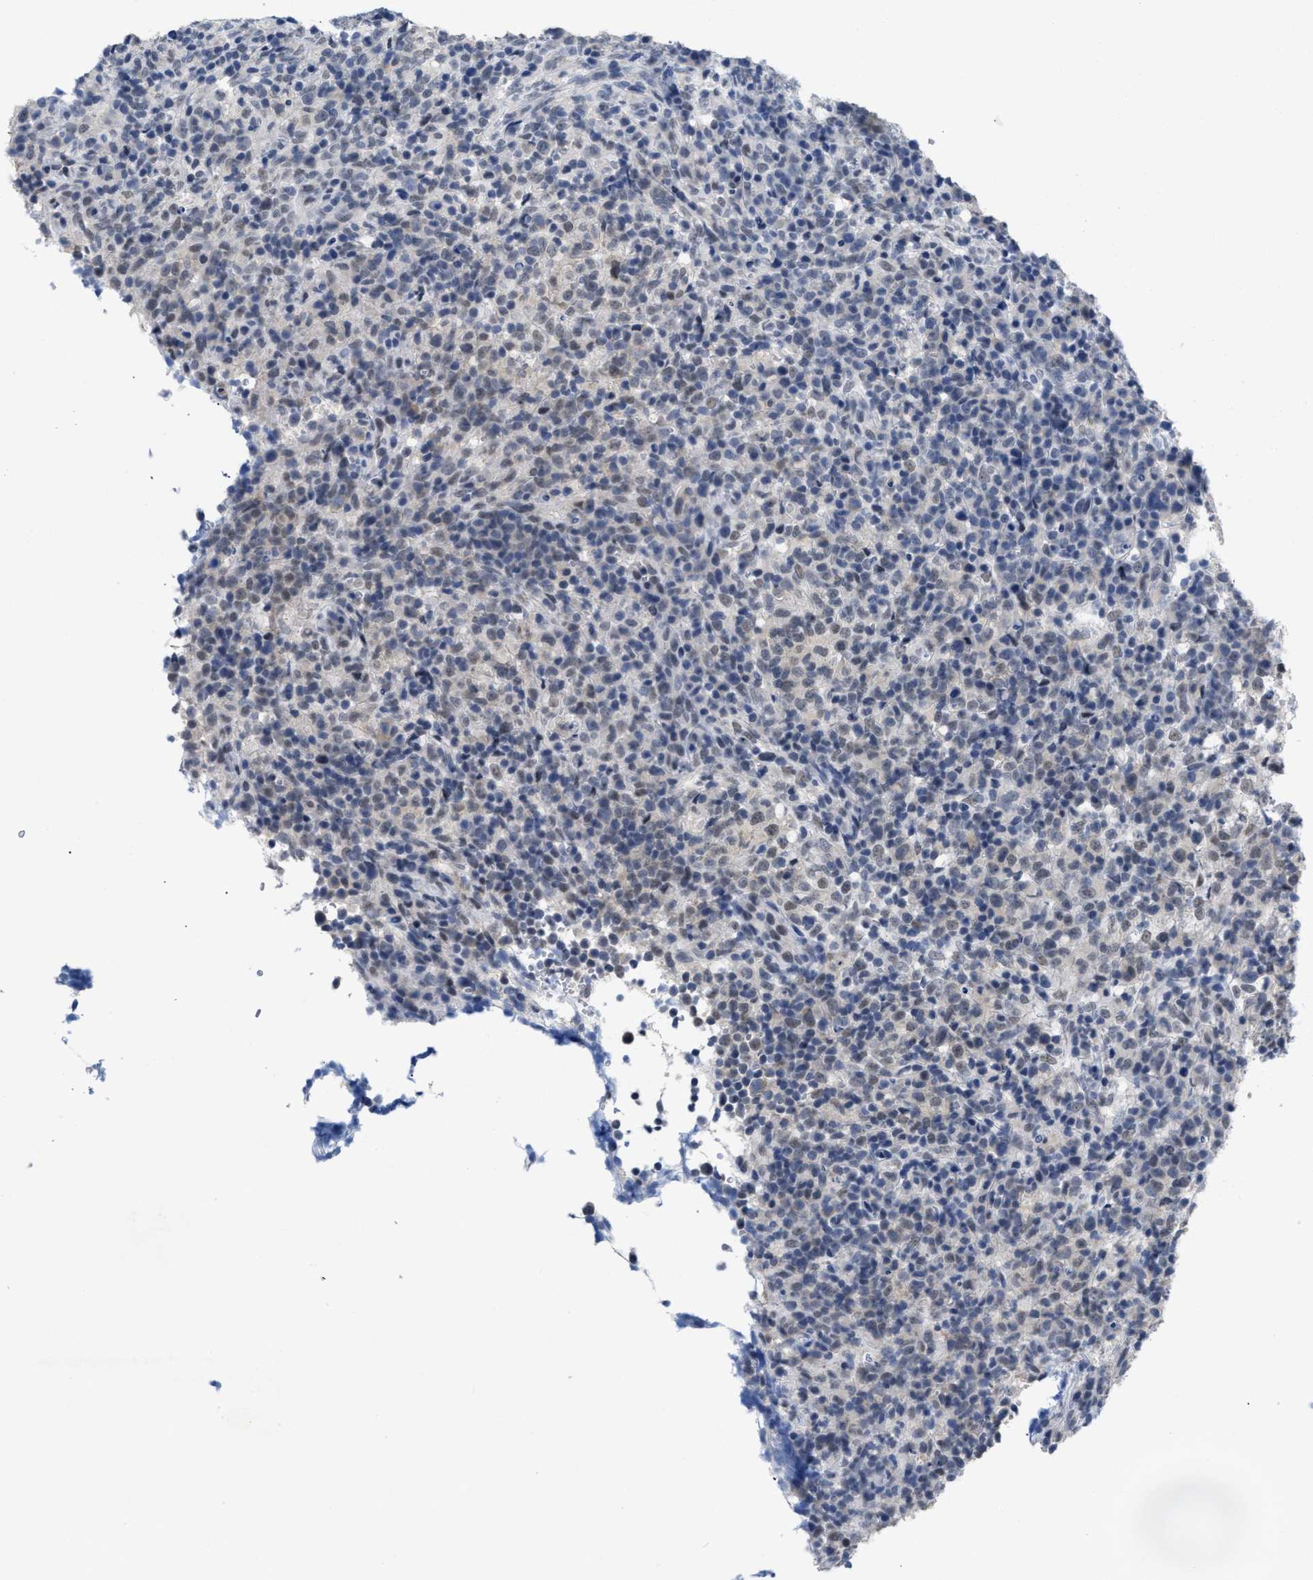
{"staining": {"intensity": "weak", "quantity": "<25%", "location": "nuclear"}, "tissue": "lymphoma", "cell_type": "Tumor cells", "image_type": "cancer", "snomed": [{"axis": "morphology", "description": "Malignant lymphoma, non-Hodgkin's type, High grade"}, {"axis": "topography", "description": "Lymph node"}], "caption": "Immunohistochemistry (IHC) histopathology image of neoplastic tissue: lymphoma stained with DAB demonstrates no significant protein staining in tumor cells.", "gene": "GGNBP2", "patient": {"sex": "female", "age": 76}}